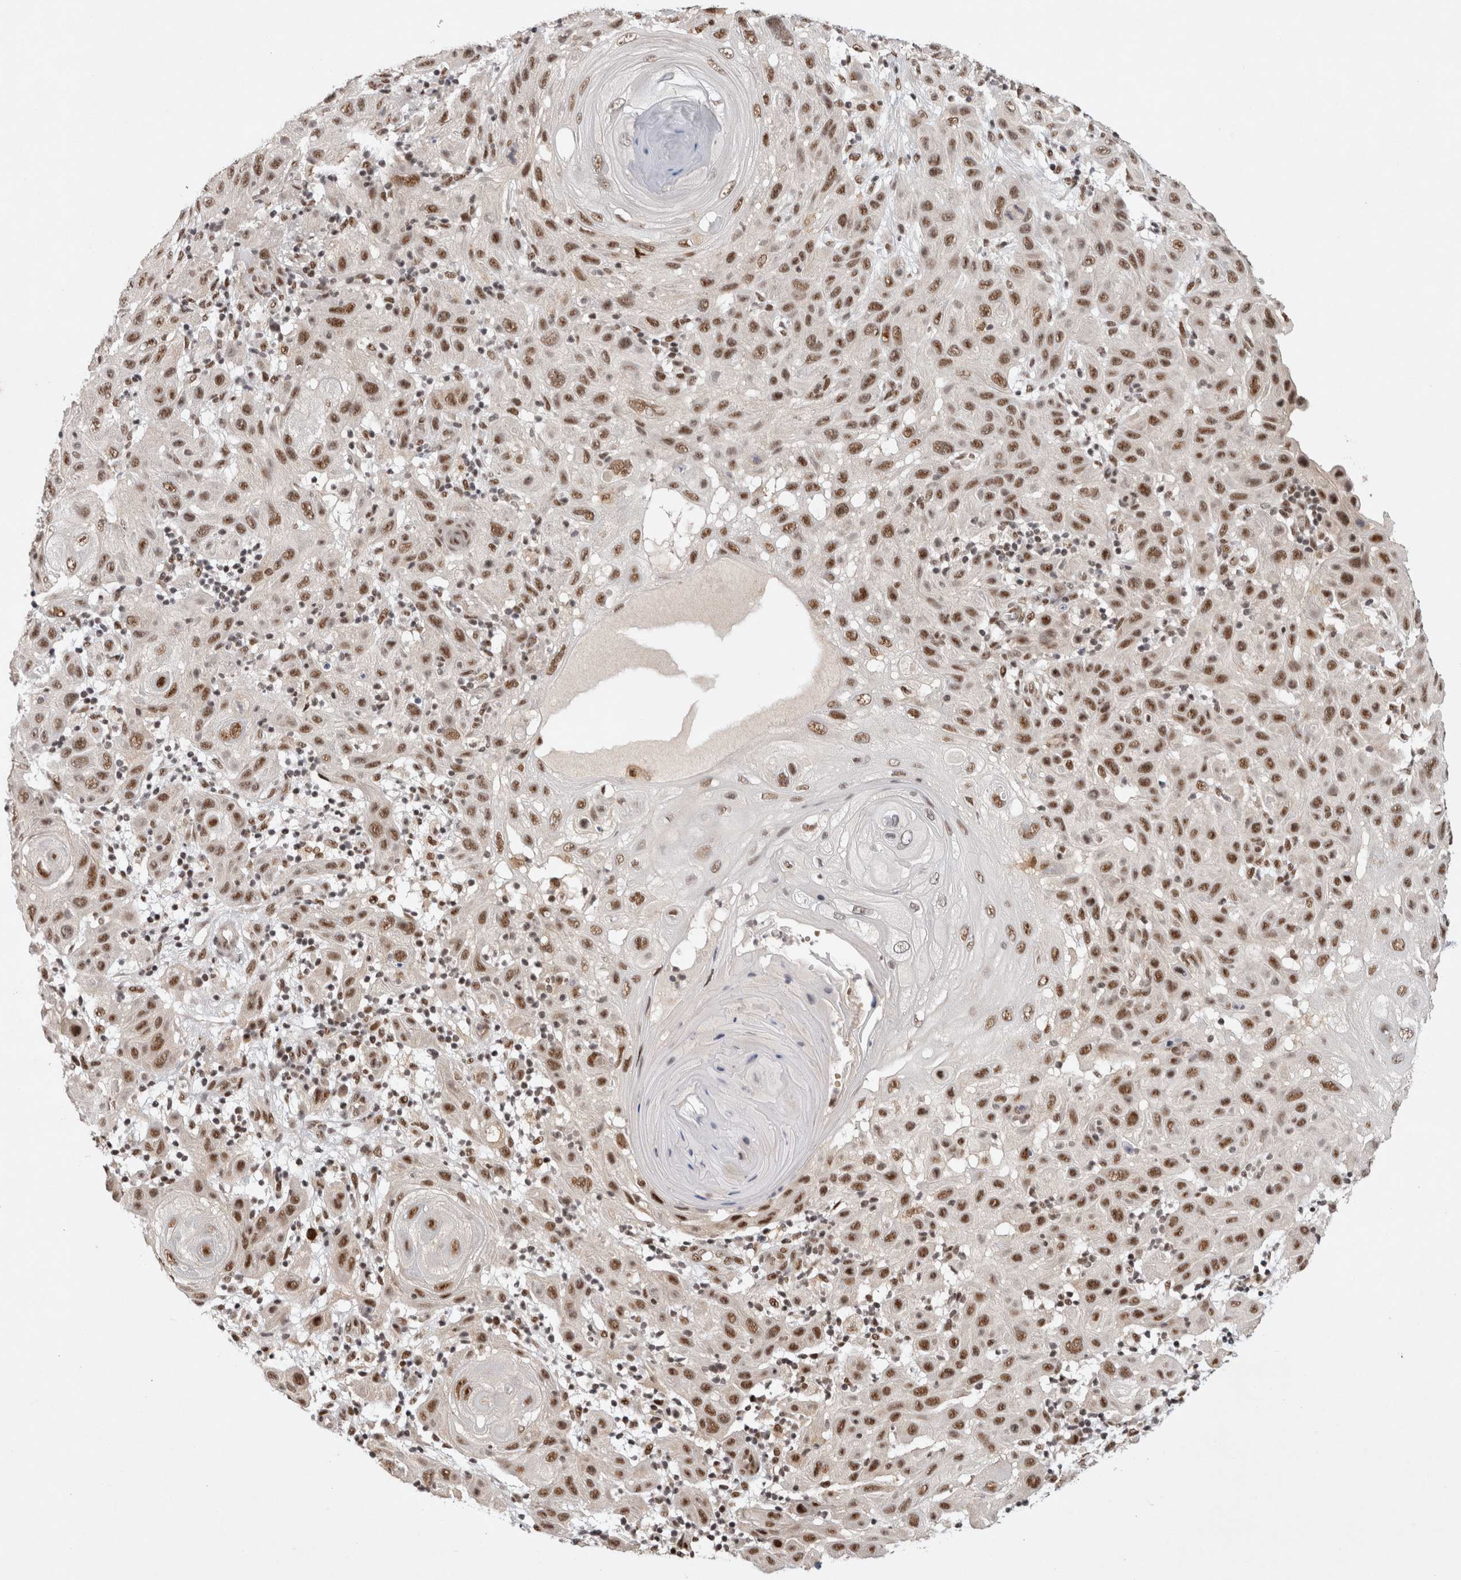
{"staining": {"intensity": "moderate", "quantity": ">75%", "location": "nuclear"}, "tissue": "skin cancer", "cell_type": "Tumor cells", "image_type": "cancer", "snomed": [{"axis": "morphology", "description": "Normal tissue, NOS"}, {"axis": "morphology", "description": "Squamous cell carcinoma, NOS"}, {"axis": "topography", "description": "Skin"}], "caption": "Tumor cells demonstrate medium levels of moderate nuclear expression in approximately >75% of cells in human skin cancer.", "gene": "HESX1", "patient": {"sex": "female", "age": 96}}